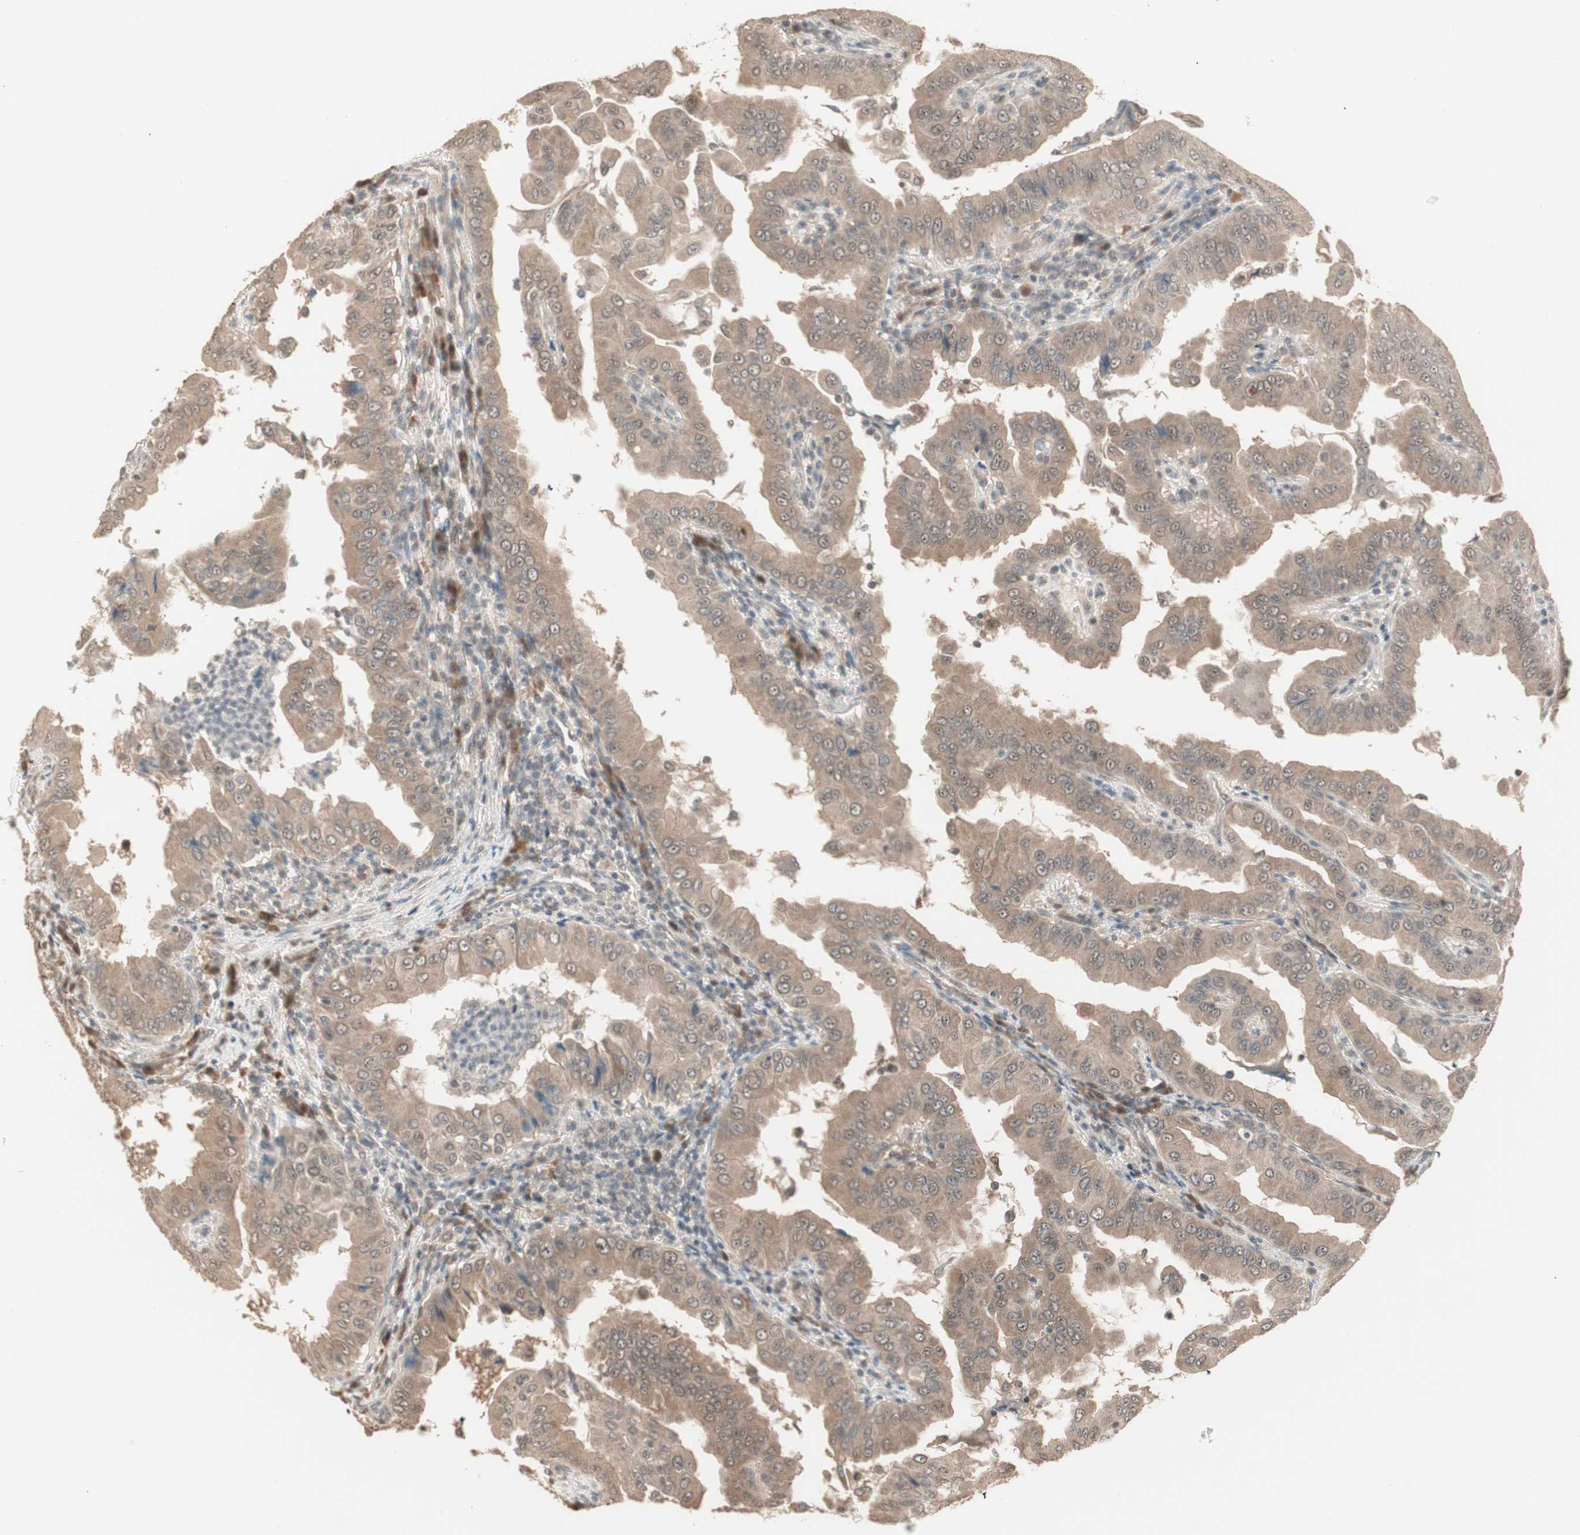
{"staining": {"intensity": "moderate", "quantity": ">75%", "location": "cytoplasmic/membranous"}, "tissue": "thyroid cancer", "cell_type": "Tumor cells", "image_type": "cancer", "snomed": [{"axis": "morphology", "description": "Papillary adenocarcinoma, NOS"}, {"axis": "topography", "description": "Thyroid gland"}], "caption": "Moderate cytoplasmic/membranous staining is identified in about >75% of tumor cells in papillary adenocarcinoma (thyroid). (Brightfield microscopy of DAB IHC at high magnification).", "gene": "ZSCAN31", "patient": {"sex": "male", "age": 33}}